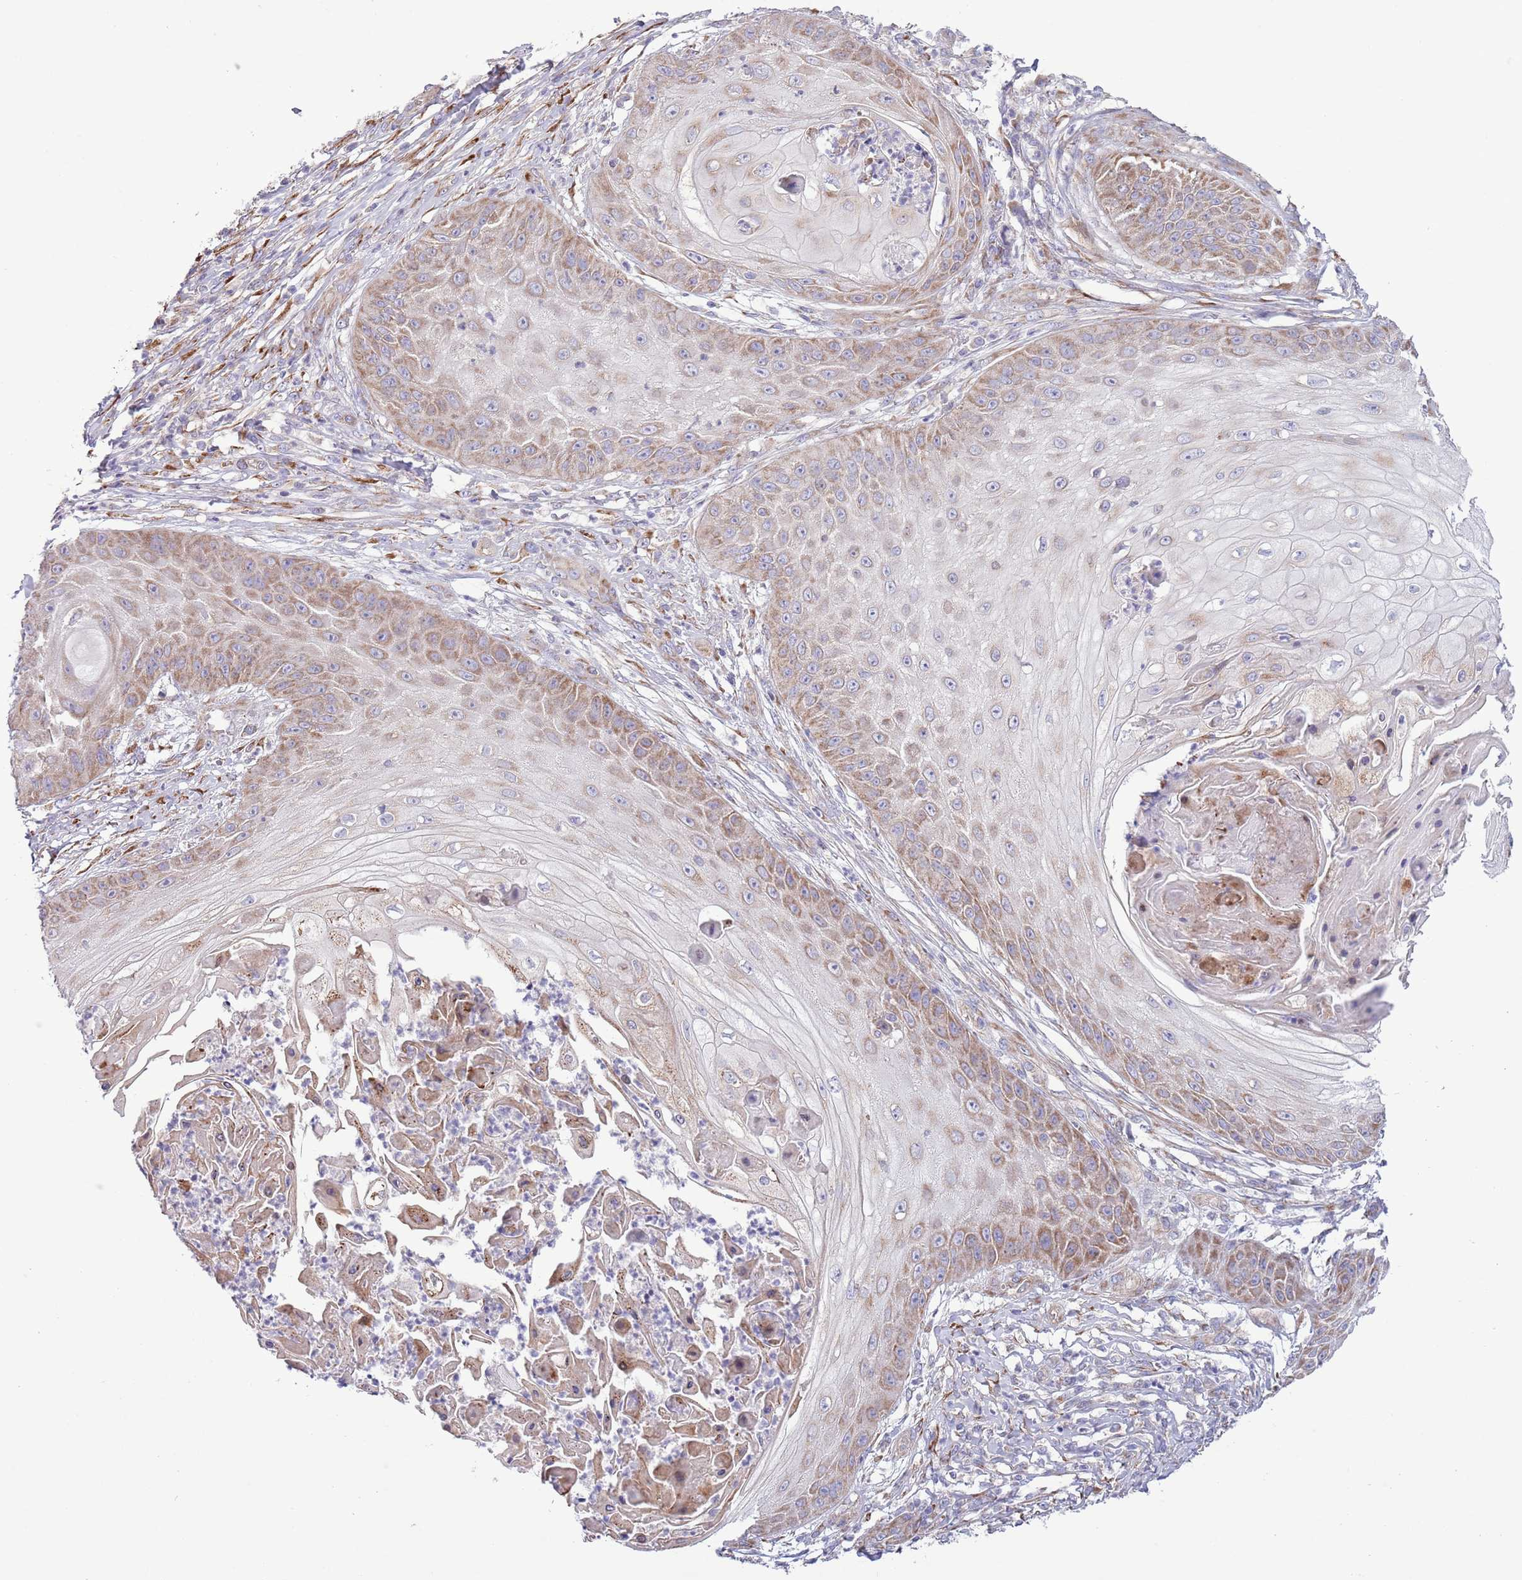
{"staining": {"intensity": "weak", "quantity": "25%-75%", "location": "cytoplasmic/membranous"}, "tissue": "skin cancer", "cell_type": "Tumor cells", "image_type": "cancer", "snomed": [{"axis": "morphology", "description": "Squamous cell carcinoma, NOS"}, {"axis": "topography", "description": "Skin"}], "caption": "This histopathology image demonstrates immunohistochemistry (IHC) staining of human skin cancer (squamous cell carcinoma), with low weak cytoplasmic/membranous staining in approximately 25%-75% of tumor cells.", "gene": "TOMM5", "patient": {"sex": "male", "age": 70}}